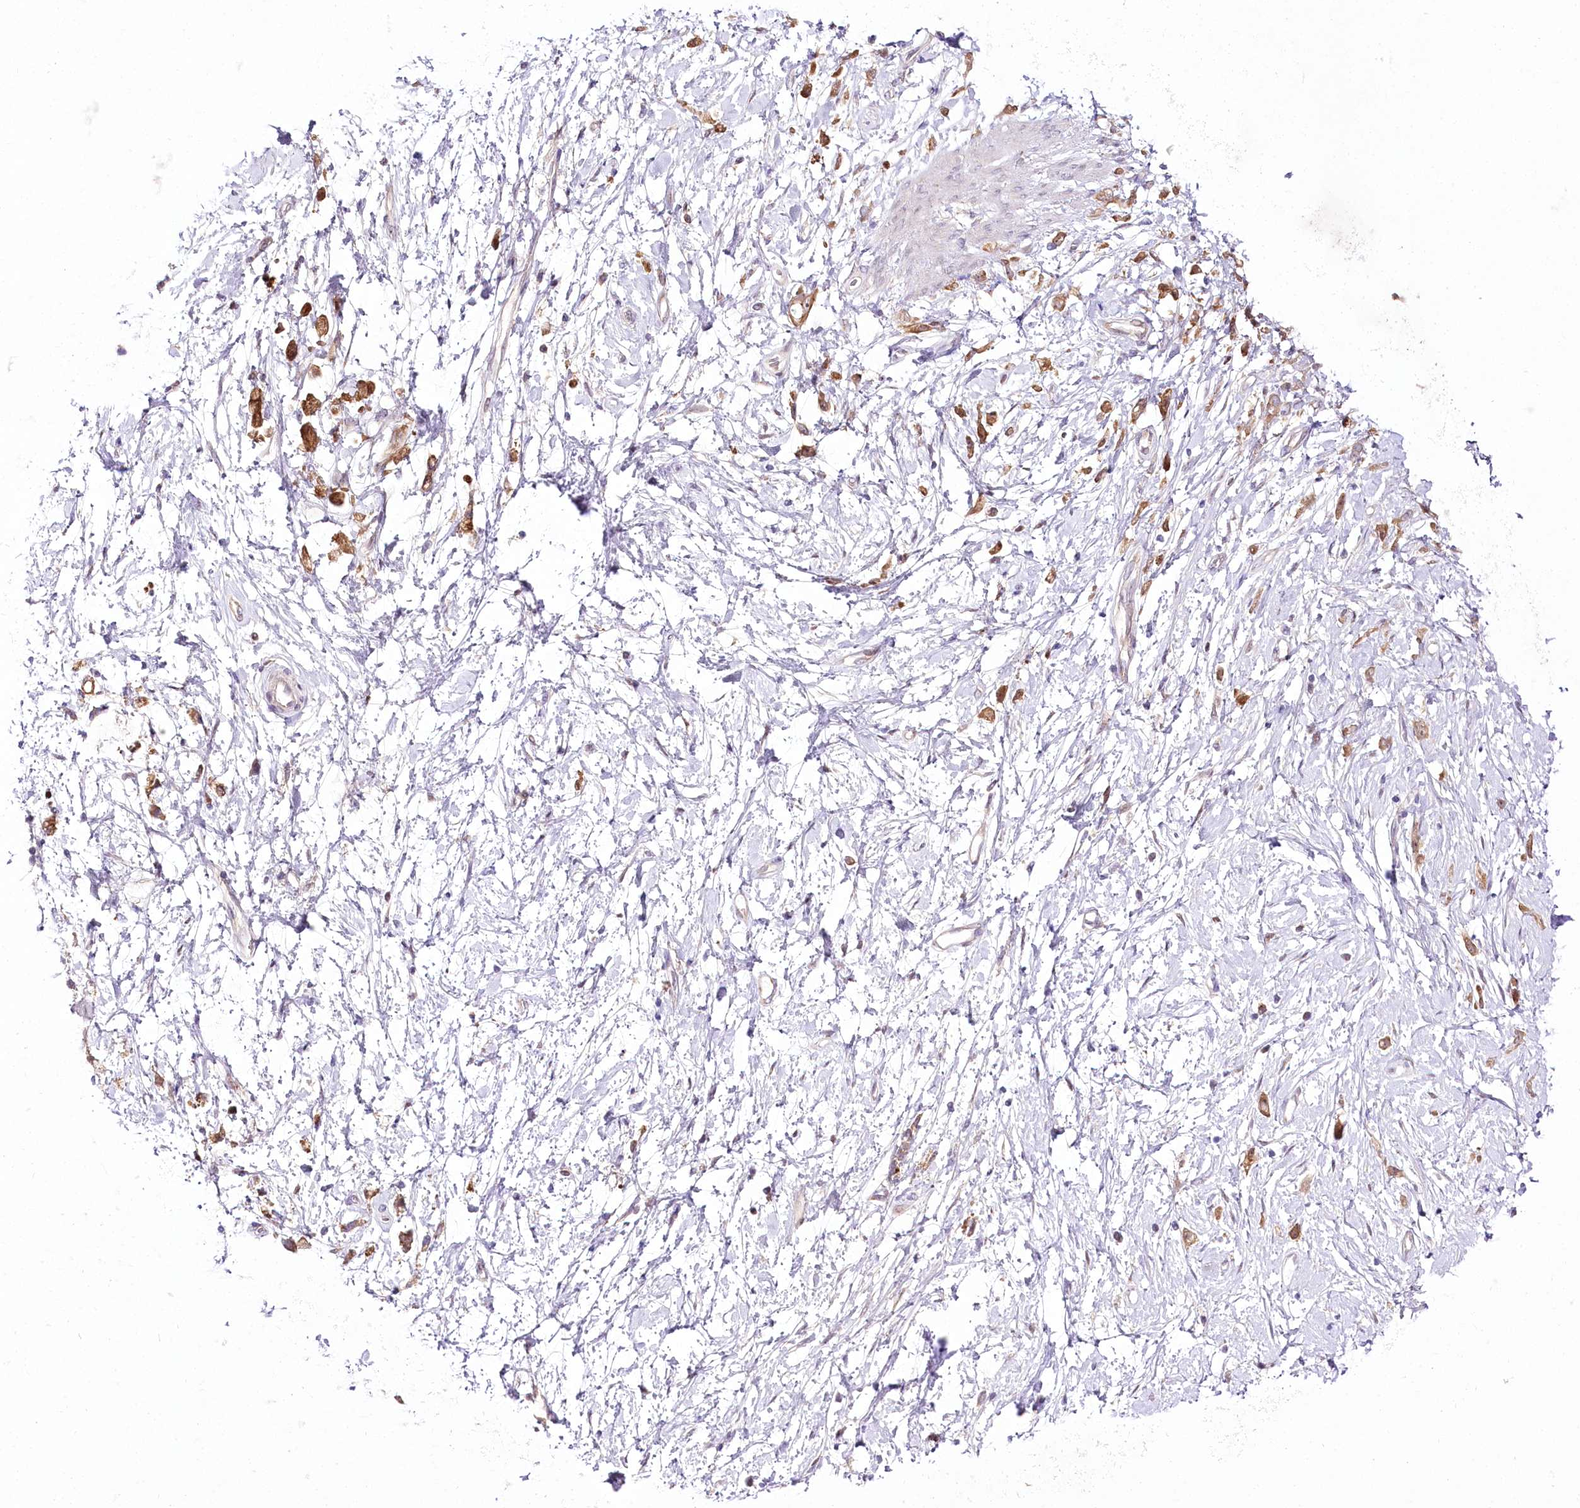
{"staining": {"intensity": "moderate", "quantity": ">75%", "location": "cytoplasmic/membranous"}, "tissue": "stomach cancer", "cell_type": "Tumor cells", "image_type": "cancer", "snomed": [{"axis": "morphology", "description": "Adenocarcinoma, NOS"}, {"axis": "topography", "description": "Stomach"}], "caption": "Immunohistochemical staining of stomach cancer (adenocarcinoma) exhibits moderate cytoplasmic/membranous protein staining in approximately >75% of tumor cells.", "gene": "UGP2", "patient": {"sex": "female", "age": 60}}